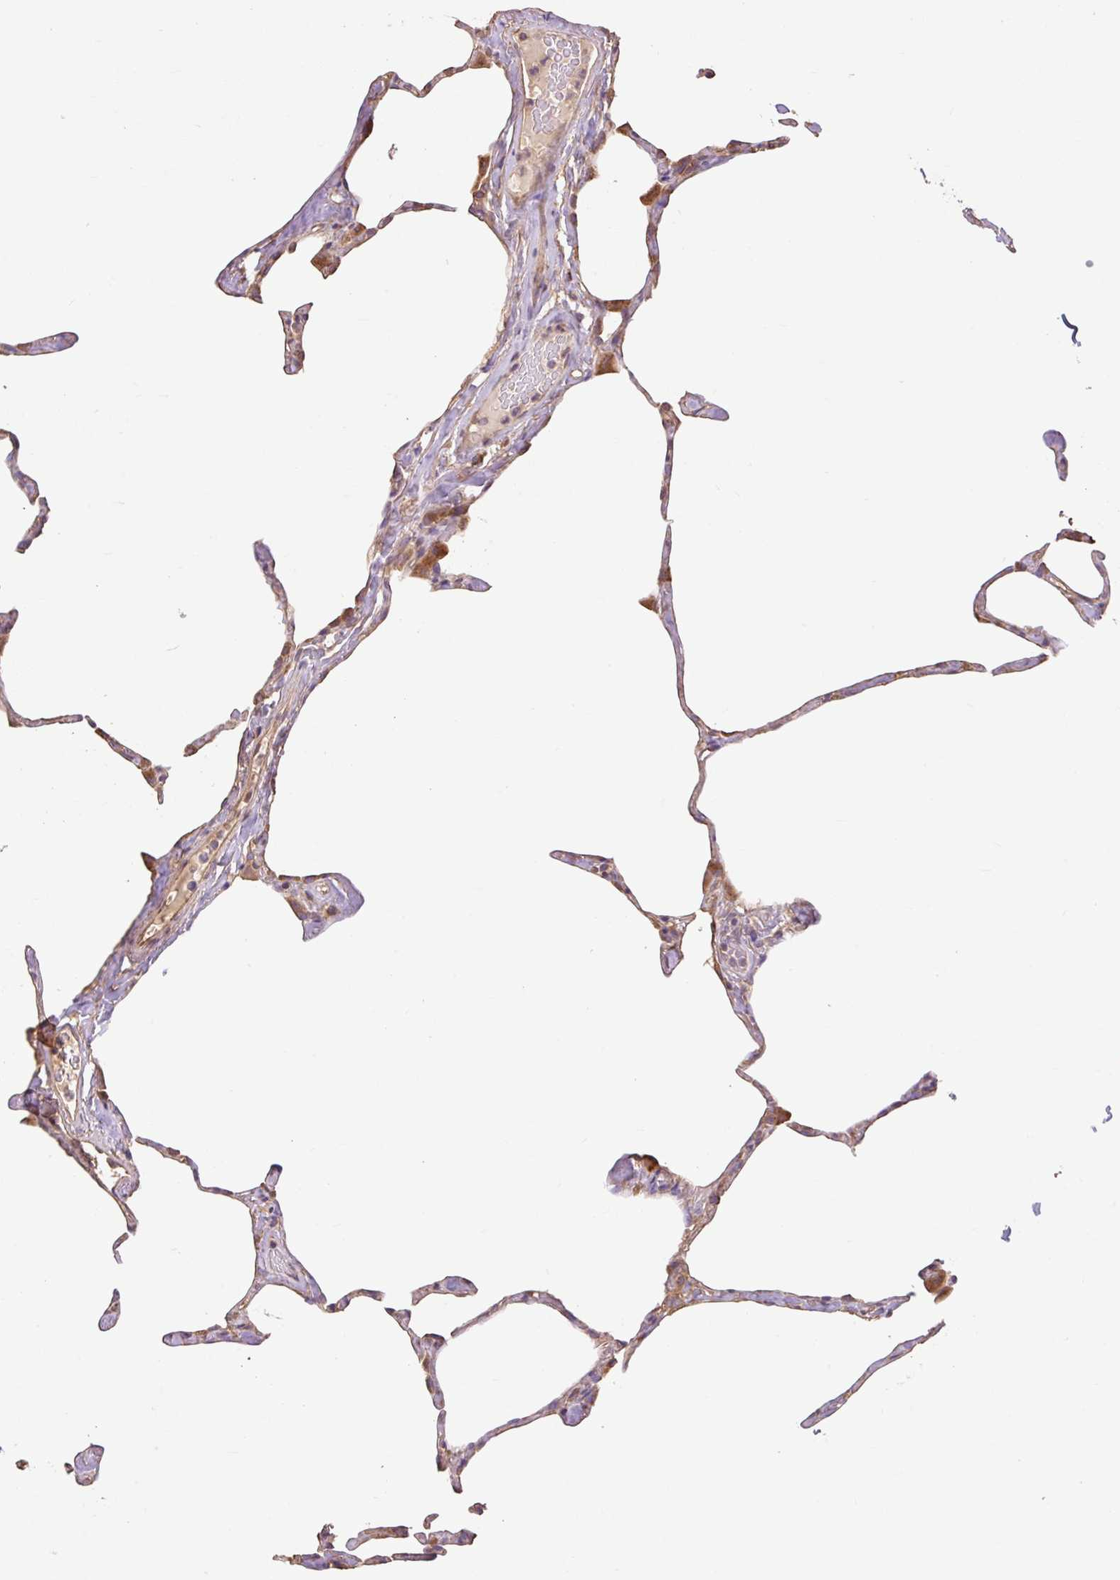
{"staining": {"intensity": "moderate", "quantity": "25%-75%", "location": "cytoplasmic/membranous"}, "tissue": "lung", "cell_type": "Alveolar cells", "image_type": "normal", "snomed": [{"axis": "morphology", "description": "Normal tissue, NOS"}, {"axis": "topography", "description": "Lung"}], "caption": "Brown immunohistochemical staining in unremarkable human lung reveals moderate cytoplasmic/membranous staining in approximately 25%-75% of alveolar cells. The staining is performed using DAB (3,3'-diaminobenzidine) brown chromogen to label protein expression. The nuclei are counter-stained blue using hematoxylin.", "gene": "DESI1", "patient": {"sex": "male", "age": 65}}